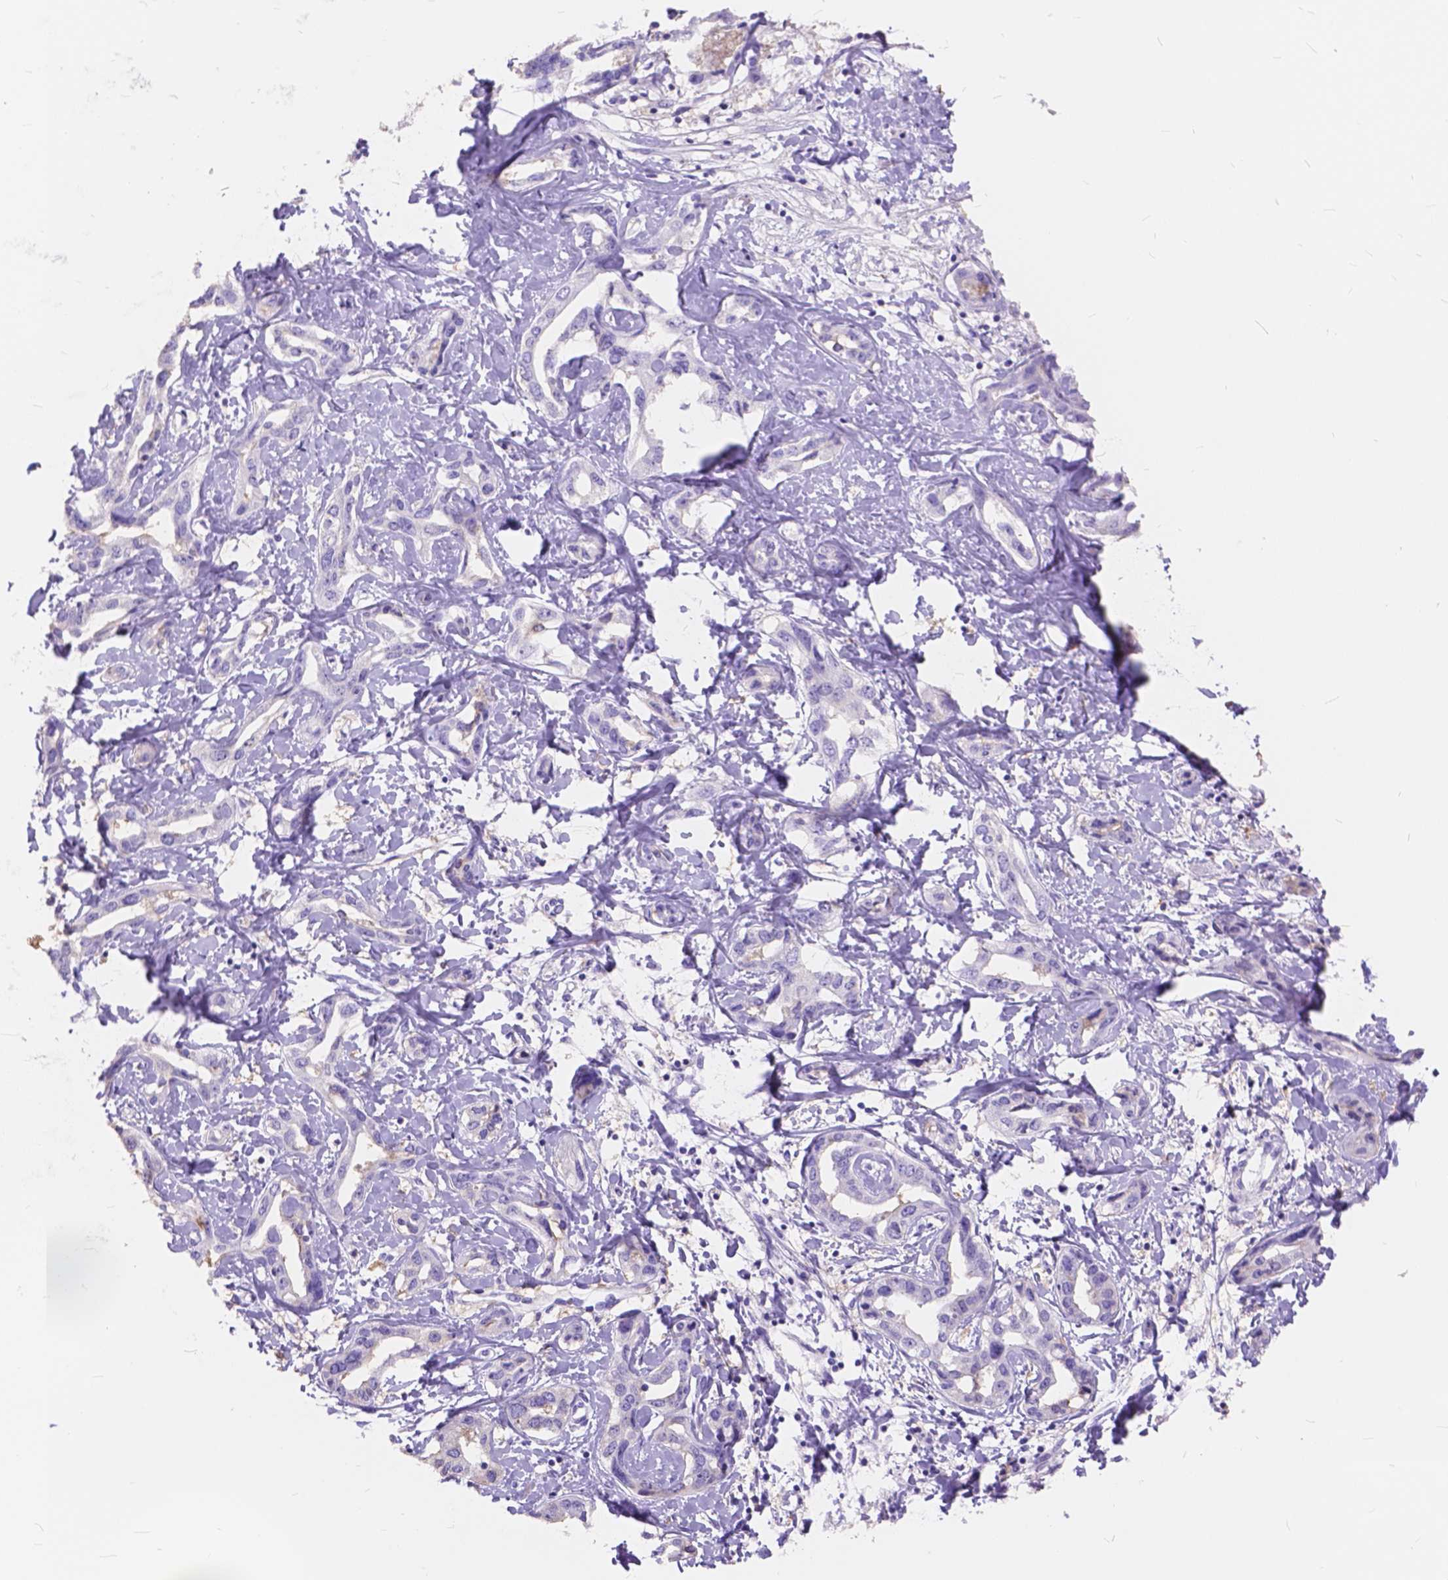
{"staining": {"intensity": "negative", "quantity": "none", "location": "none"}, "tissue": "liver cancer", "cell_type": "Tumor cells", "image_type": "cancer", "snomed": [{"axis": "morphology", "description": "Cholangiocarcinoma"}, {"axis": "topography", "description": "Liver"}], "caption": "Protein analysis of liver cancer exhibits no significant staining in tumor cells.", "gene": "FOXL2", "patient": {"sex": "male", "age": 59}}